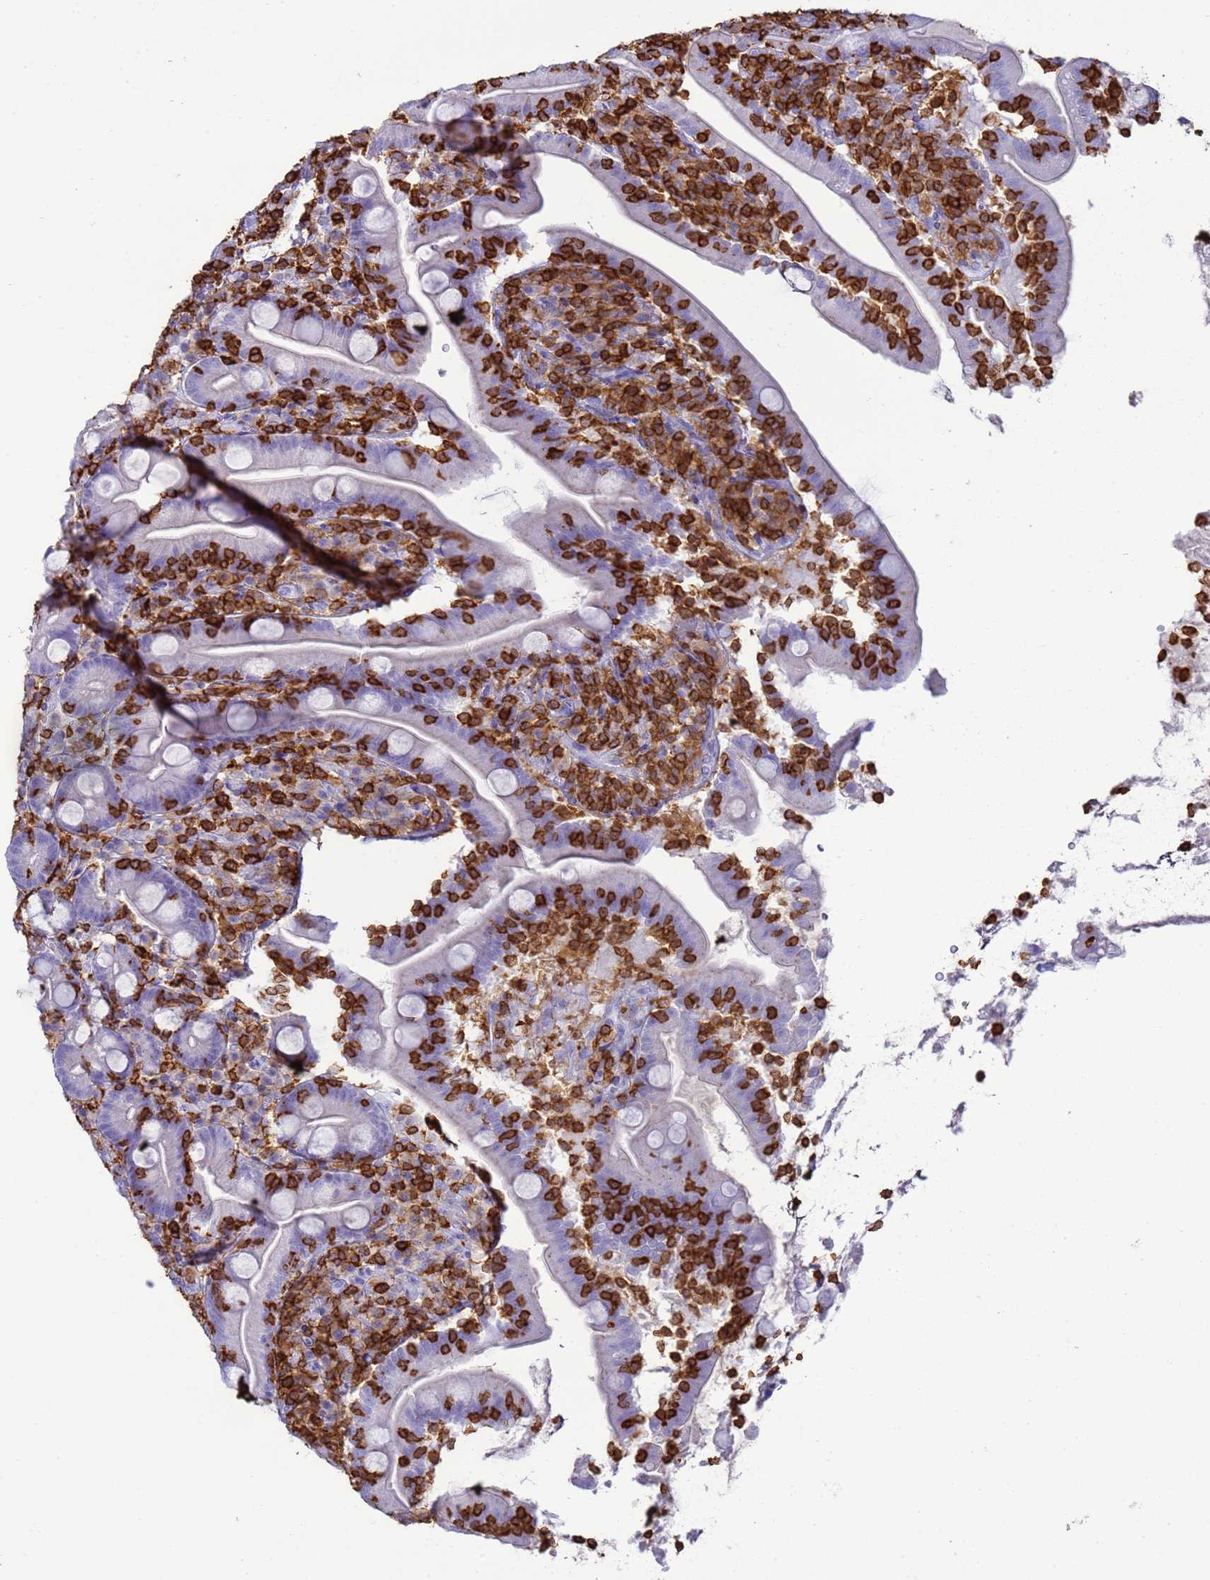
{"staining": {"intensity": "negative", "quantity": "none", "location": "none"}, "tissue": "duodenum", "cell_type": "Glandular cells", "image_type": "normal", "snomed": [{"axis": "morphology", "description": "Normal tissue, NOS"}, {"axis": "topography", "description": "Duodenum"}], "caption": "Immunohistochemical staining of benign duodenum exhibits no significant expression in glandular cells.", "gene": "IRF5", "patient": {"sex": "male", "age": 35}}